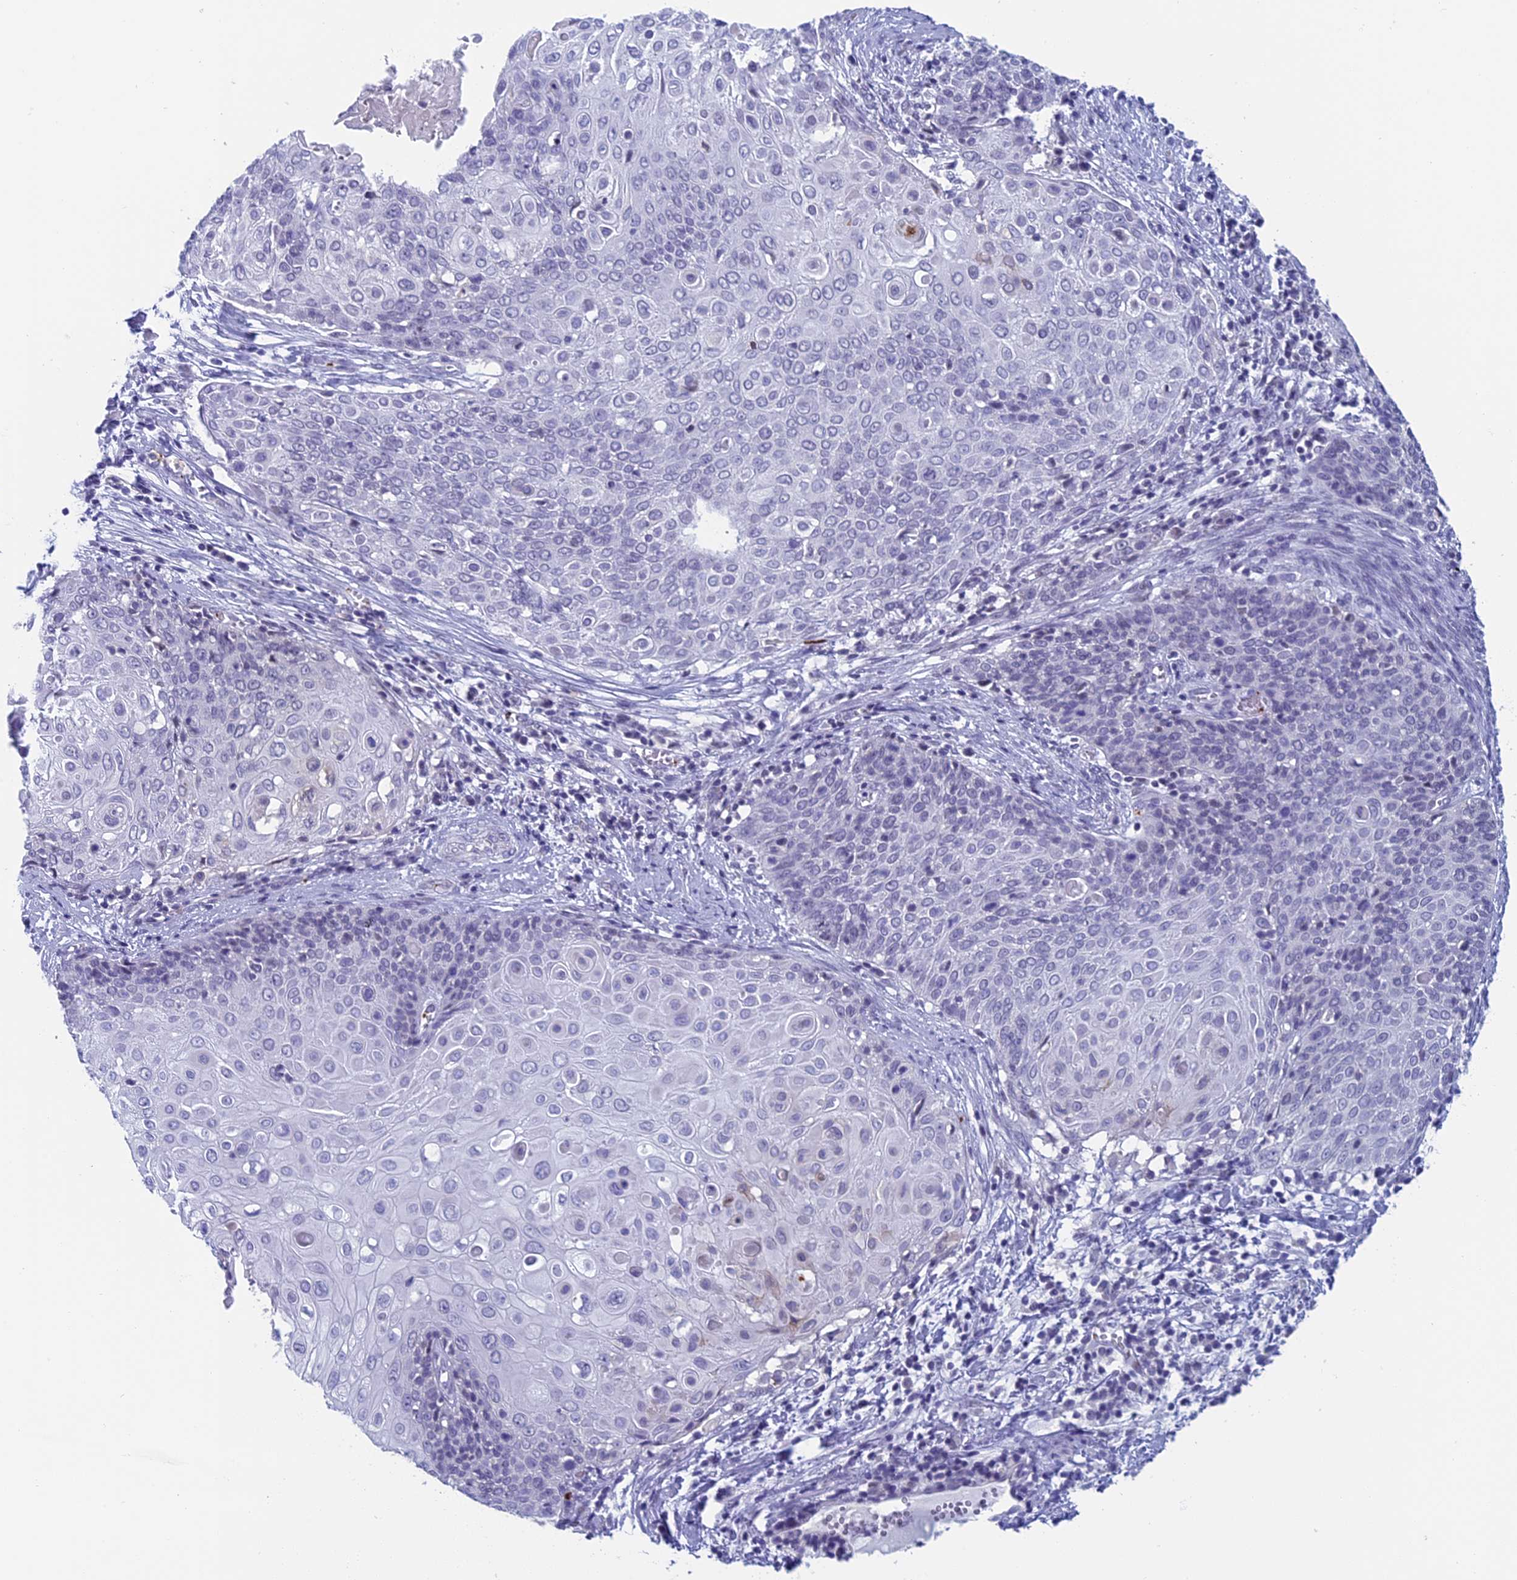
{"staining": {"intensity": "negative", "quantity": "none", "location": "none"}, "tissue": "cervical cancer", "cell_type": "Tumor cells", "image_type": "cancer", "snomed": [{"axis": "morphology", "description": "Squamous cell carcinoma, NOS"}, {"axis": "topography", "description": "Cervix"}], "caption": "Protein analysis of cervical cancer reveals no significant expression in tumor cells. Brightfield microscopy of IHC stained with DAB (3,3'-diaminobenzidine) (brown) and hematoxylin (blue), captured at high magnification.", "gene": "AIFM2", "patient": {"sex": "female", "age": 39}}